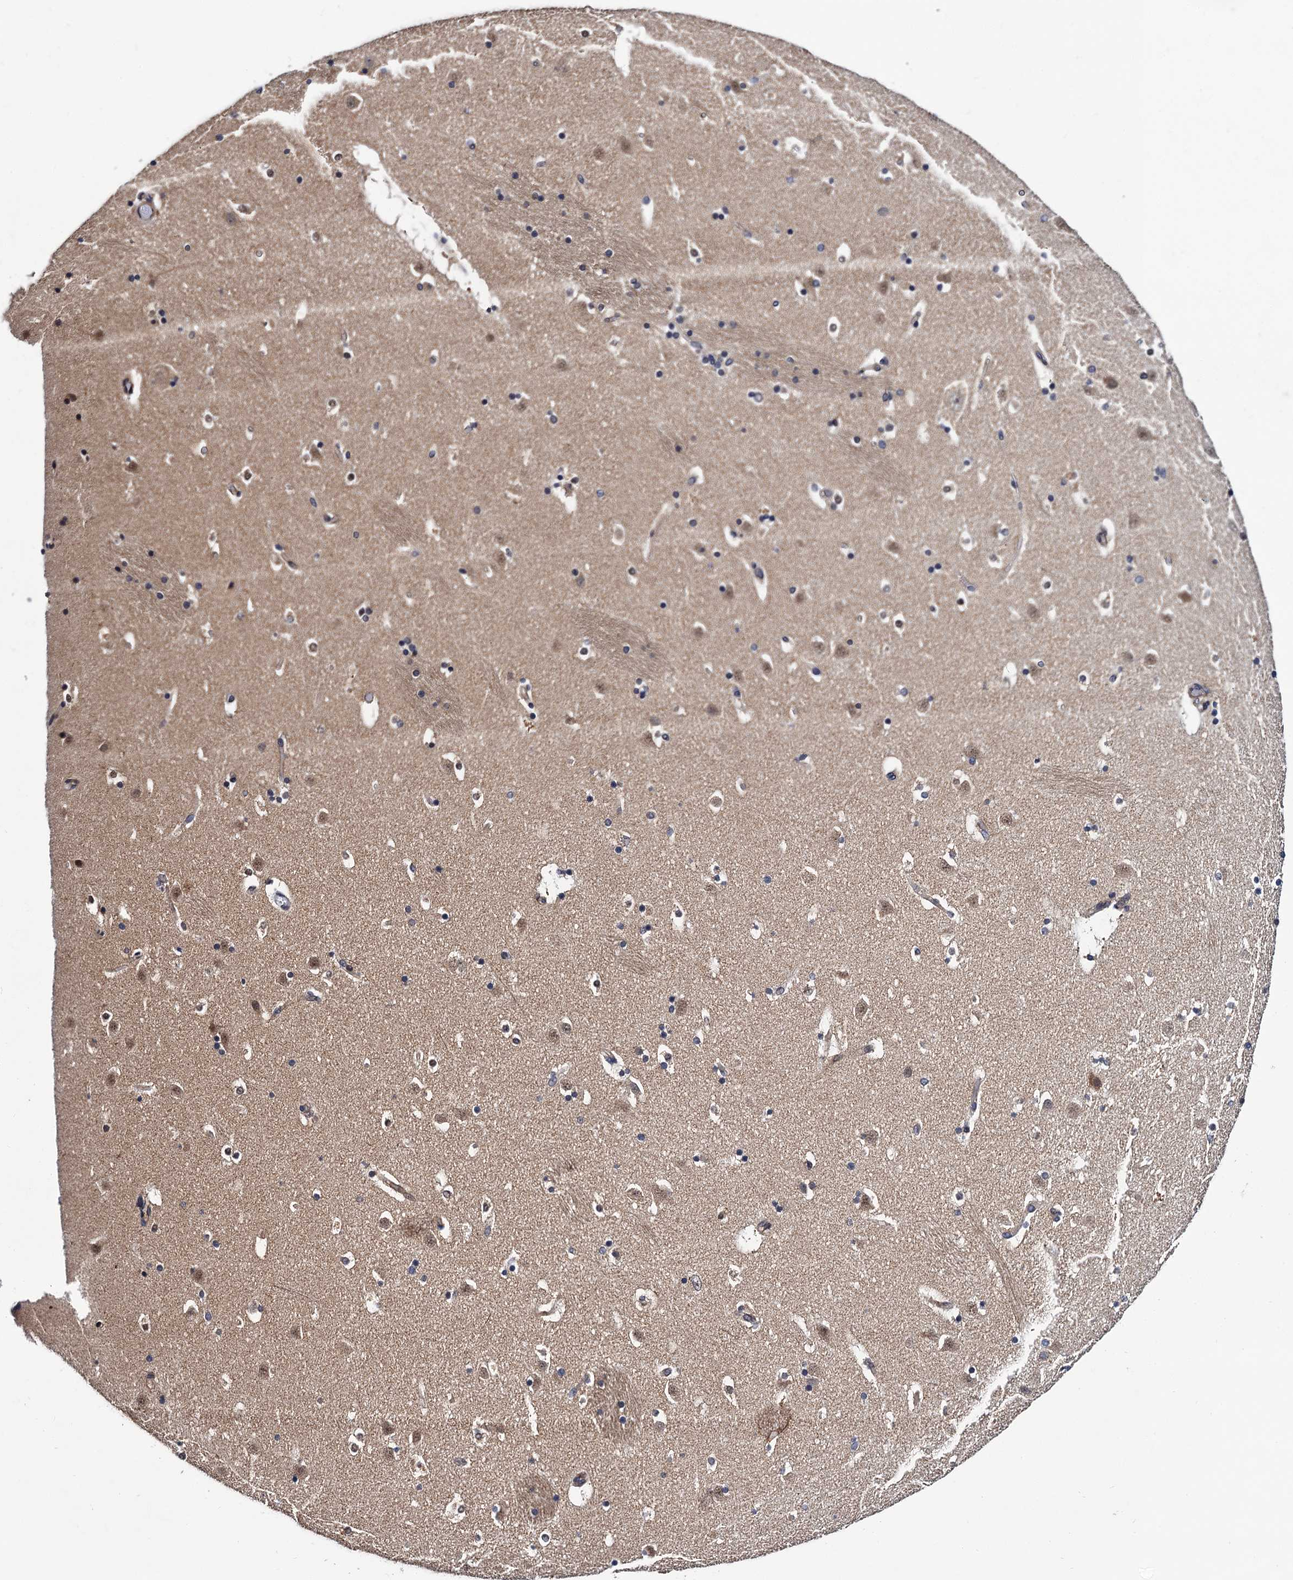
{"staining": {"intensity": "negative", "quantity": "none", "location": "none"}, "tissue": "caudate", "cell_type": "Glial cells", "image_type": "normal", "snomed": [{"axis": "morphology", "description": "Normal tissue, NOS"}, {"axis": "topography", "description": "Lateral ventricle wall"}], "caption": "This is a micrograph of immunohistochemistry staining of normal caudate, which shows no staining in glial cells. (DAB (3,3'-diaminobenzidine) IHC, high magnification).", "gene": "NAA16", "patient": {"sex": "male", "age": 45}}